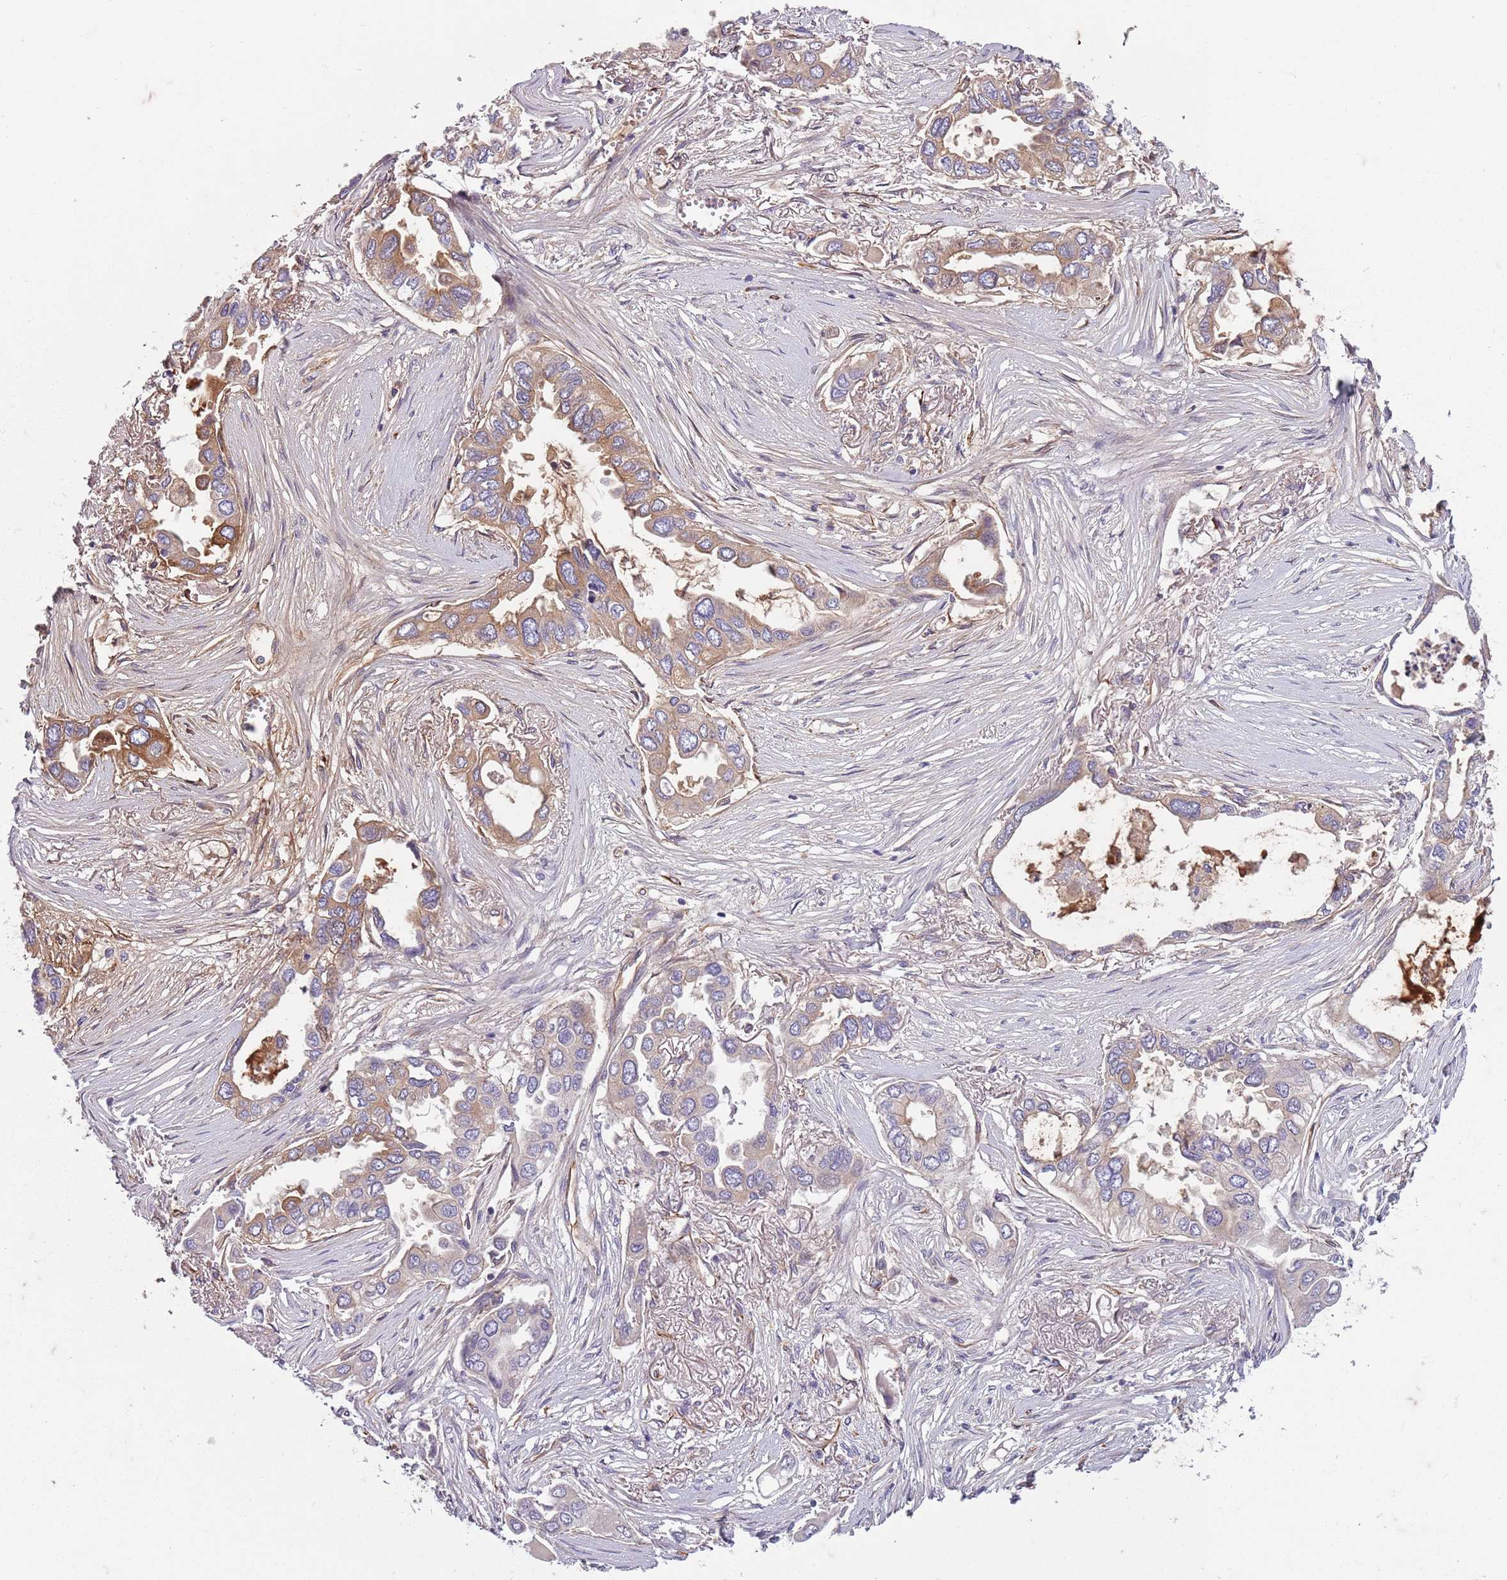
{"staining": {"intensity": "weak", "quantity": "<25%", "location": "cytoplasmic/membranous"}, "tissue": "lung cancer", "cell_type": "Tumor cells", "image_type": "cancer", "snomed": [{"axis": "morphology", "description": "Adenocarcinoma, NOS"}, {"axis": "topography", "description": "Lung"}], "caption": "Immunohistochemistry (IHC) image of lung cancer stained for a protein (brown), which displays no expression in tumor cells. (Brightfield microscopy of DAB immunohistochemistry (IHC) at high magnification).", "gene": "TAS2R38", "patient": {"sex": "female", "age": 76}}